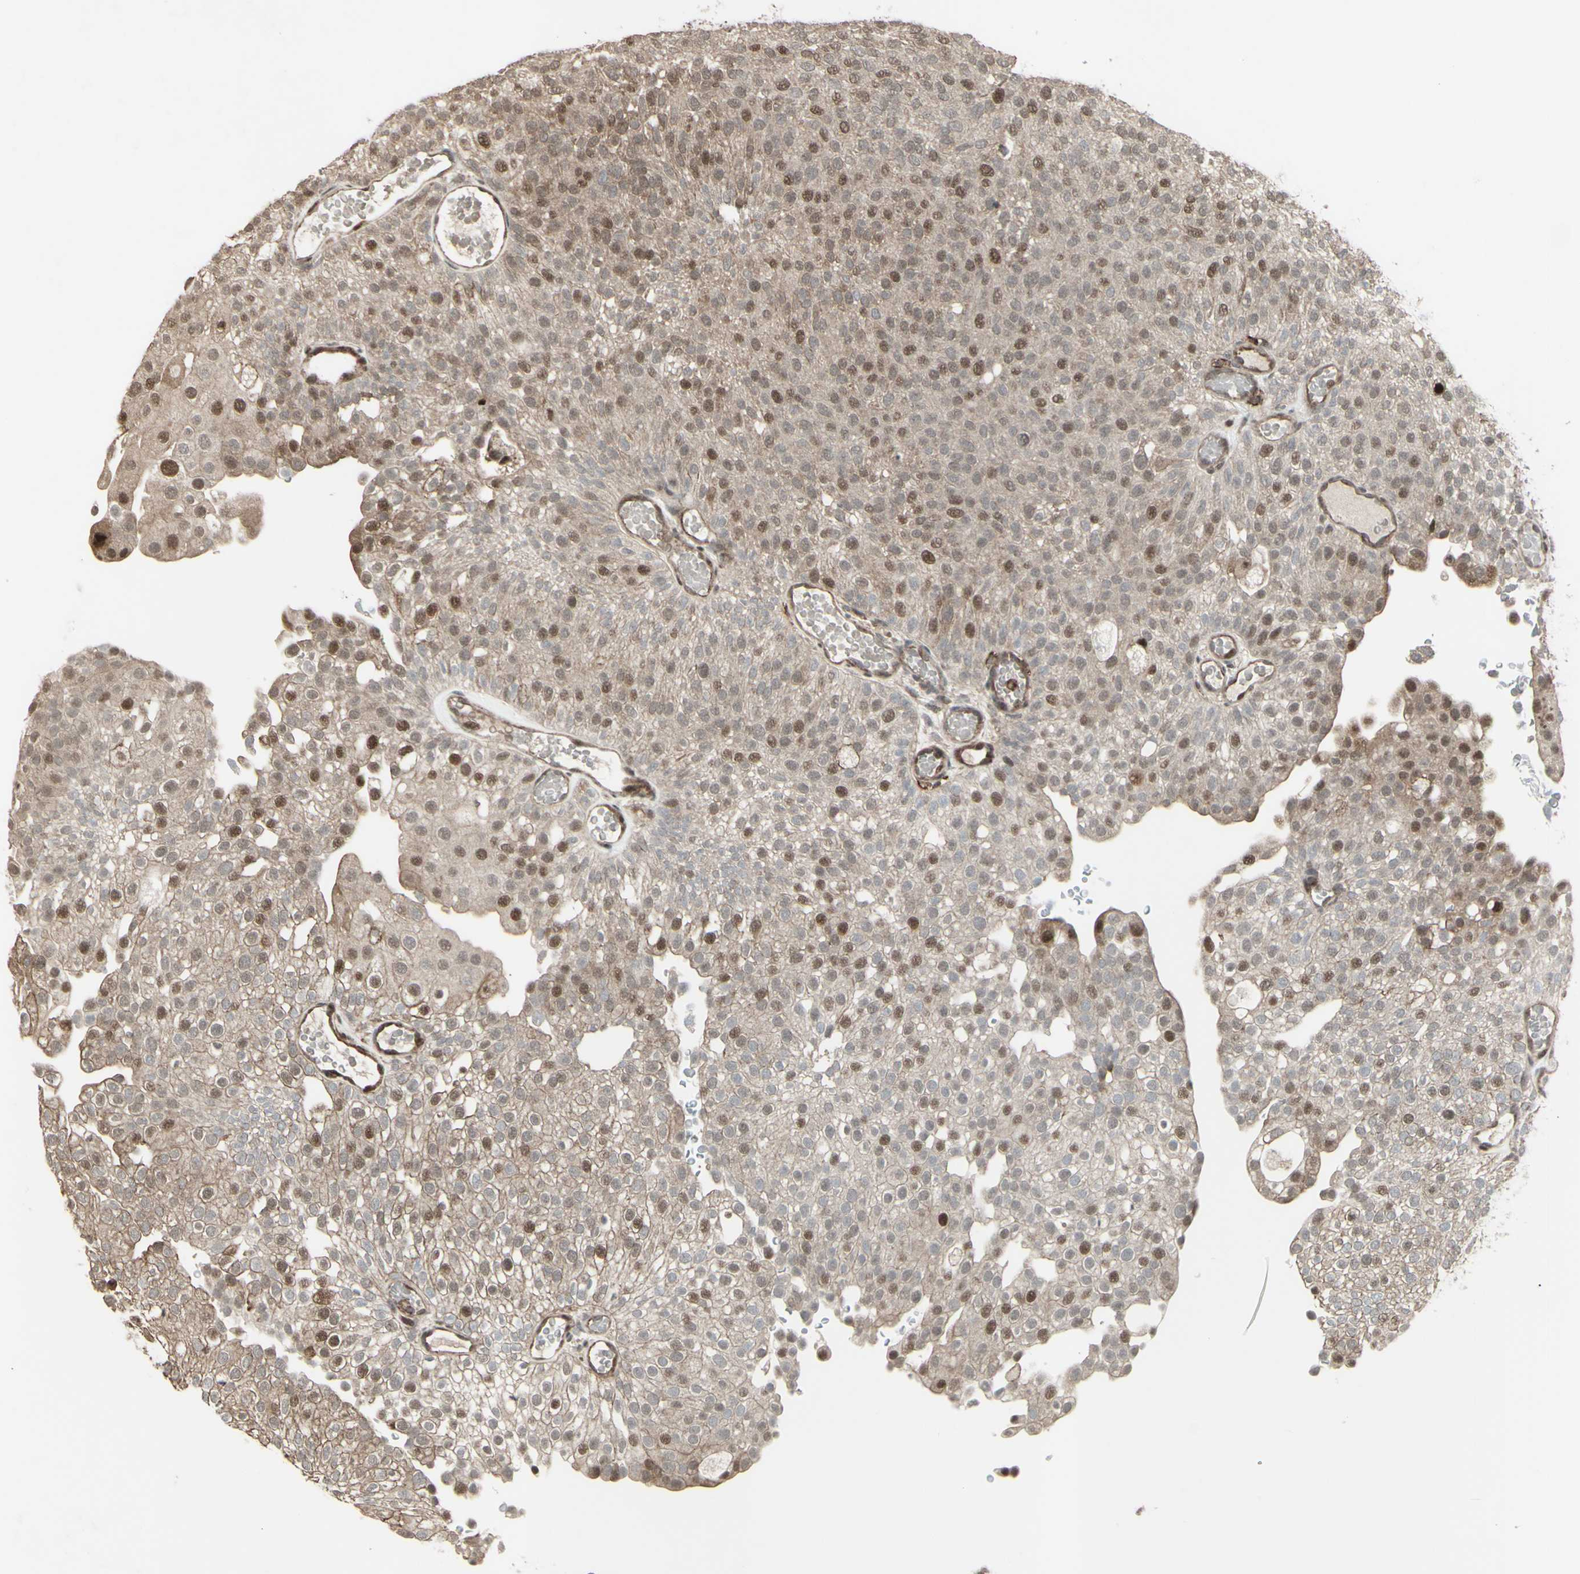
{"staining": {"intensity": "moderate", "quantity": "25%-75%", "location": "nuclear"}, "tissue": "urothelial cancer", "cell_type": "Tumor cells", "image_type": "cancer", "snomed": [{"axis": "morphology", "description": "Urothelial carcinoma, Low grade"}, {"axis": "topography", "description": "Urinary bladder"}], "caption": "An image showing moderate nuclear positivity in about 25%-75% of tumor cells in urothelial carcinoma (low-grade), as visualized by brown immunohistochemical staining.", "gene": "CD33", "patient": {"sex": "male", "age": 78}}